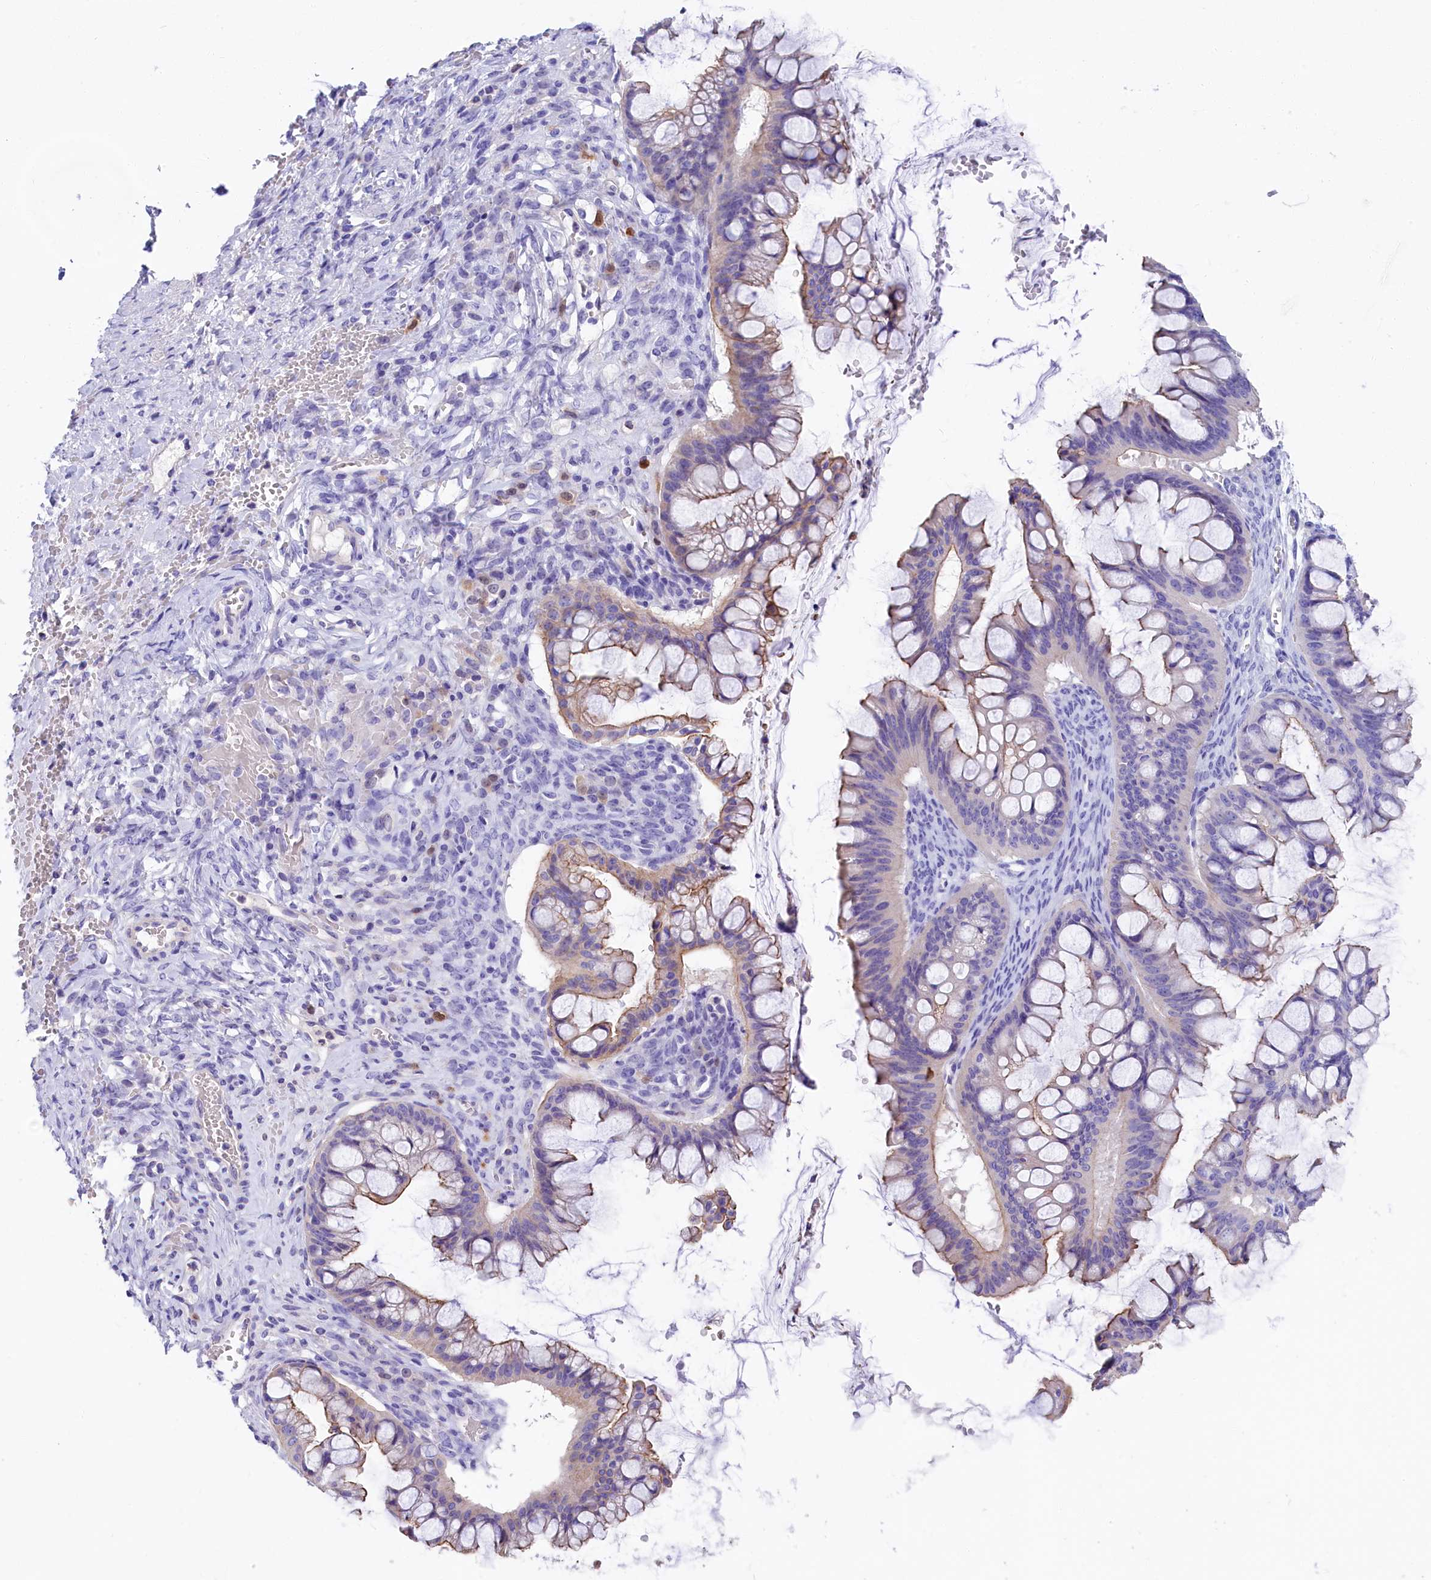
{"staining": {"intensity": "moderate", "quantity": "25%-75%", "location": "cytoplasmic/membranous"}, "tissue": "ovarian cancer", "cell_type": "Tumor cells", "image_type": "cancer", "snomed": [{"axis": "morphology", "description": "Cystadenocarcinoma, mucinous, NOS"}, {"axis": "topography", "description": "Ovary"}], "caption": "Protein expression analysis of human mucinous cystadenocarcinoma (ovarian) reveals moderate cytoplasmic/membranous positivity in approximately 25%-75% of tumor cells.", "gene": "SULT2A1", "patient": {"sex": "female", "age": 73}}